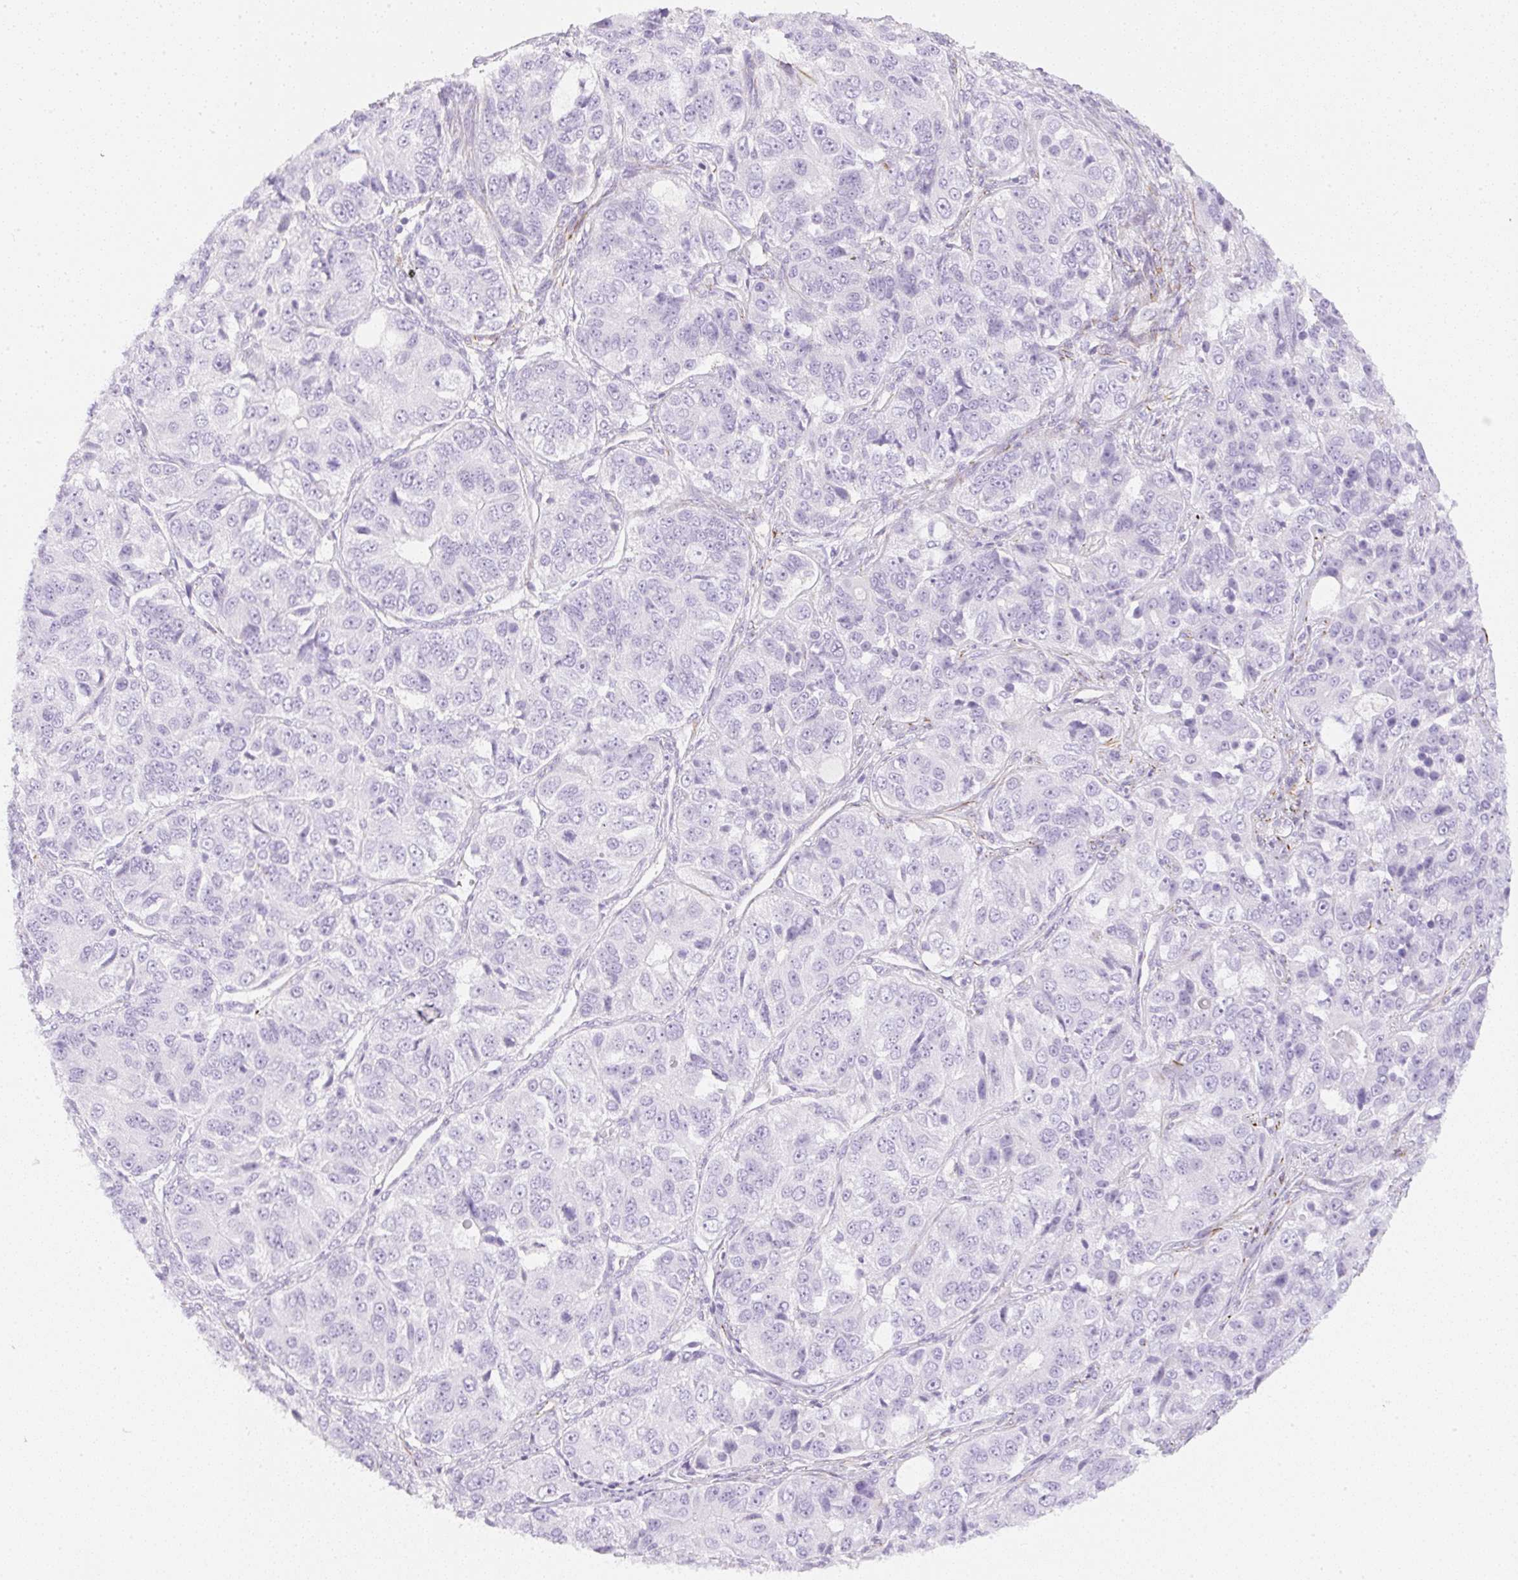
{"staining": {"intensity": "negative", "quantity": "none", "location": "none"}, "tissue": "ovarian cancer", "cell_type": "Tumor cells", "image_type": "cancer", "snomed": [{"axis": "morphology", "description": "Carcinoma, endometroid"}, {"axis": "topography", "description": "Ovary"}], "caption": "This image is of ovarian endometroid carcinoma stained with immunohistochemistry (IHC) to label a protein in brown with the nuclei are counter-stained blue. There is no positivity in tumor cells.", "gene": "ZNF689", "patient": {"sex": "female", "age": 51}}